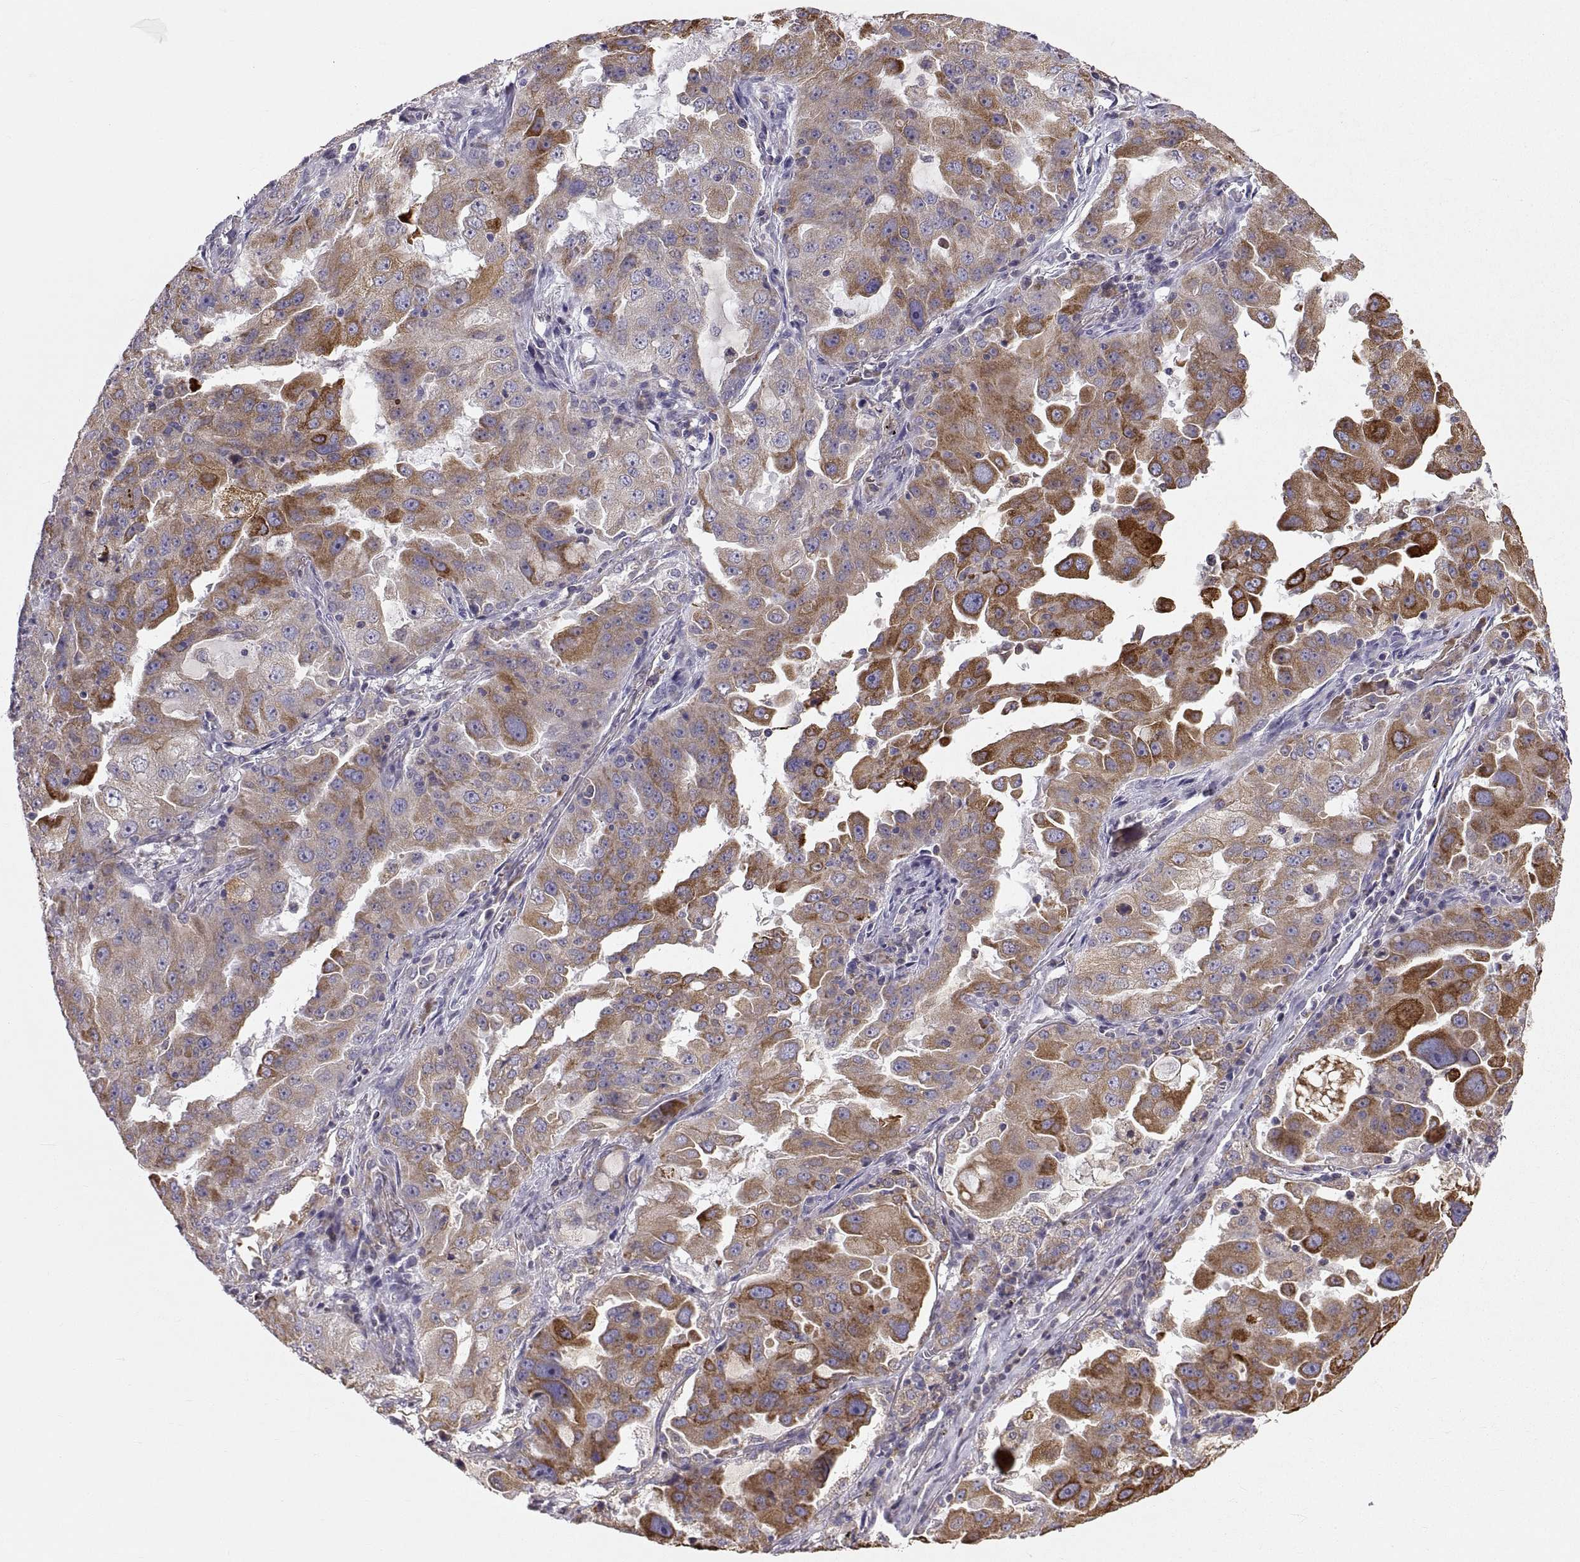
{"staining": {"intensity": "strong", "quantity": "<25%", "location": "cytoplasmic/membranous"}, "tissue": "lung cancer", "cell_type": "Tumor cells", "image_type": "cancer", "snomed": [{"axis": "morphology", "description": "Adenocarcinoma, NOS"}, {"axis": "topography", "description": "Lung"}], "caption": "Brown immunohistochemical staining in adenocarcinoma (lung) displays strong cytoplasmic/membranous expression in approximately <25% of tumor cells.", "gene": "ERO1A", "patient": {"sex": "female", "age": 61}}